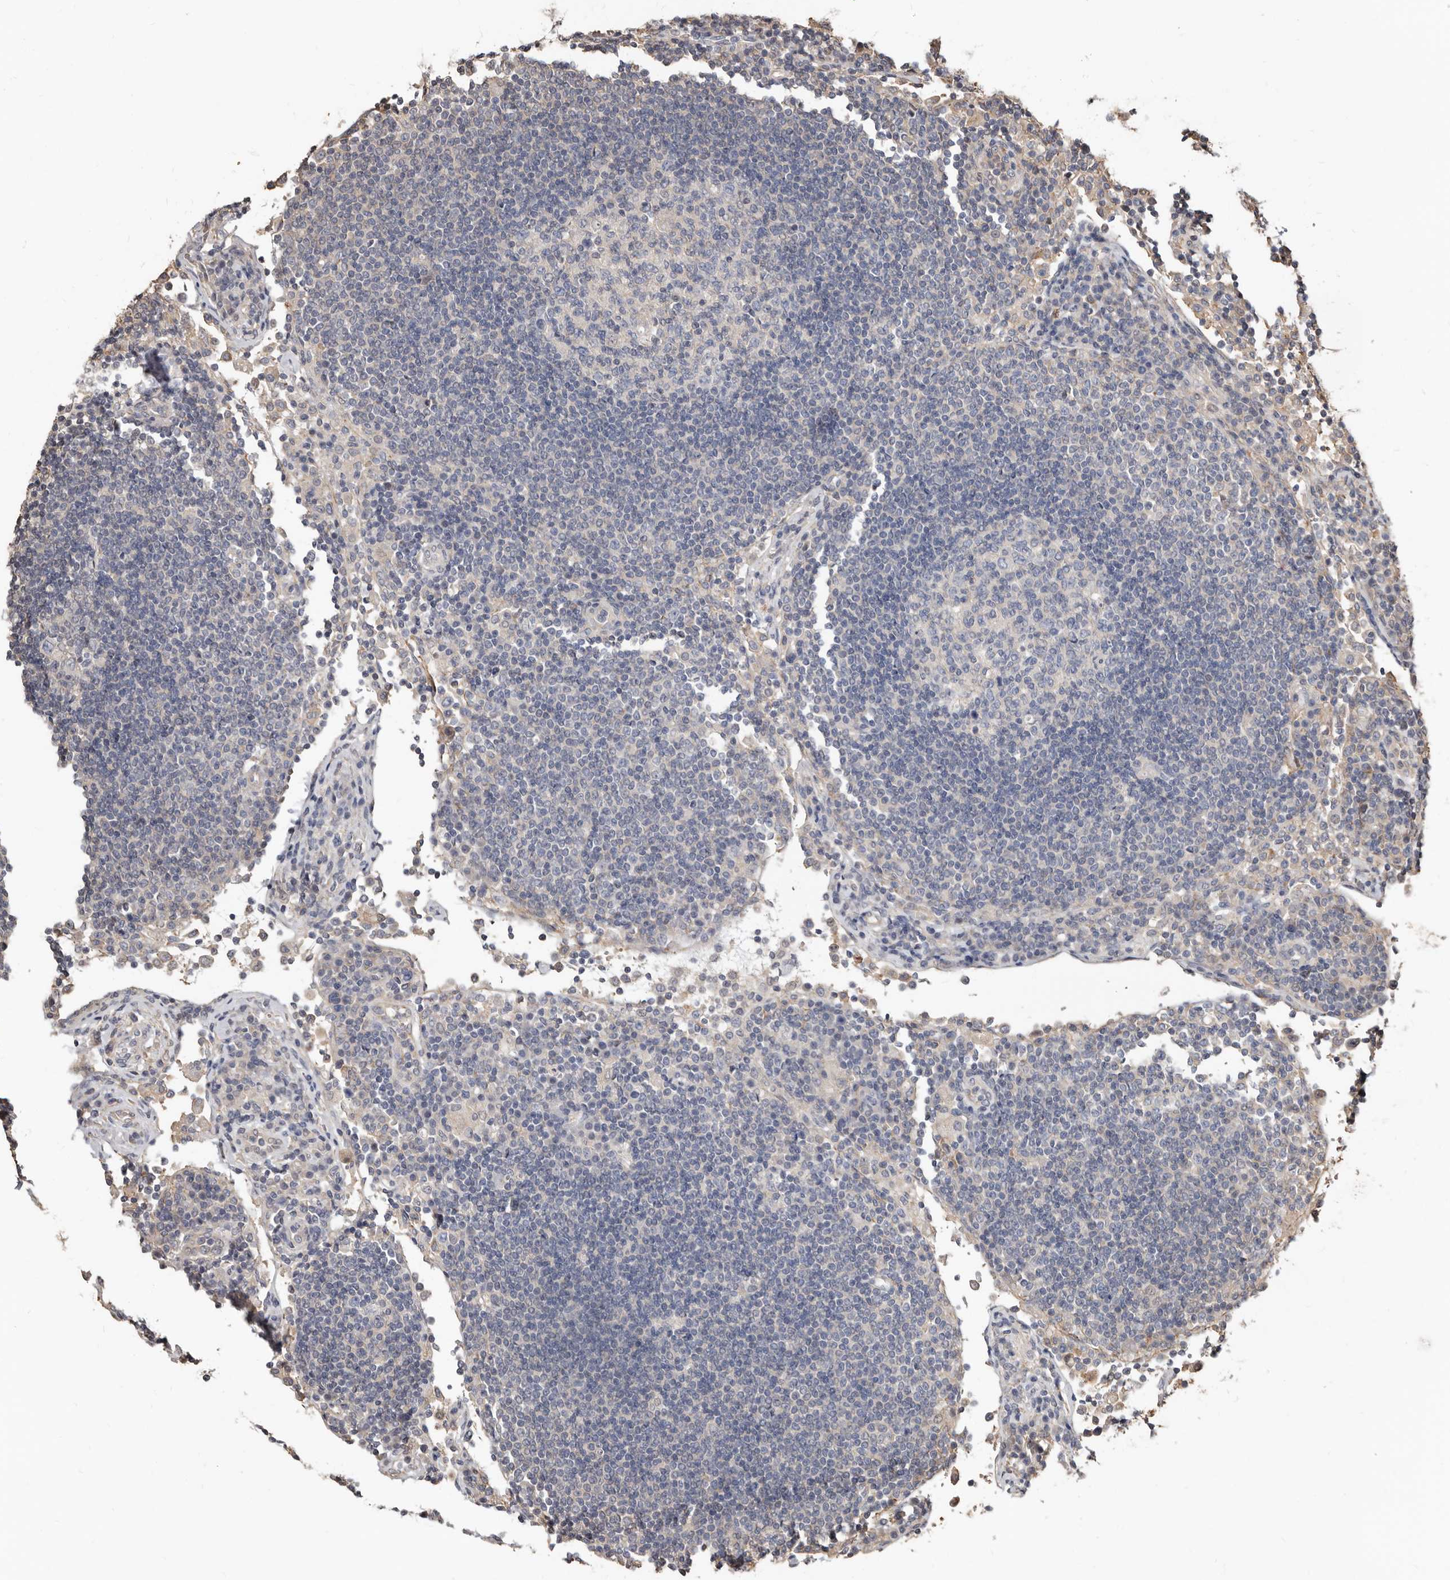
{"staining": {"intensity": "negative", "quantity": "none", "location": "none"}, "tissue": "lymph node", "cell_type": "Germinal center cells", "image_type": "normal", "snomed": [{"axis": "morphology", "description": "Normal tissue, NOS"}, {"axis": "topography", "description": "Lymph node"}], "caption": "High power microscopy photomicrograph of an immunohistochemistry histopathology image of unremarkable lymph node, revealing no significant staining in germinal center cells.", "gene": "MRPL18", "patient": {"sex": "female", "age": 53}}